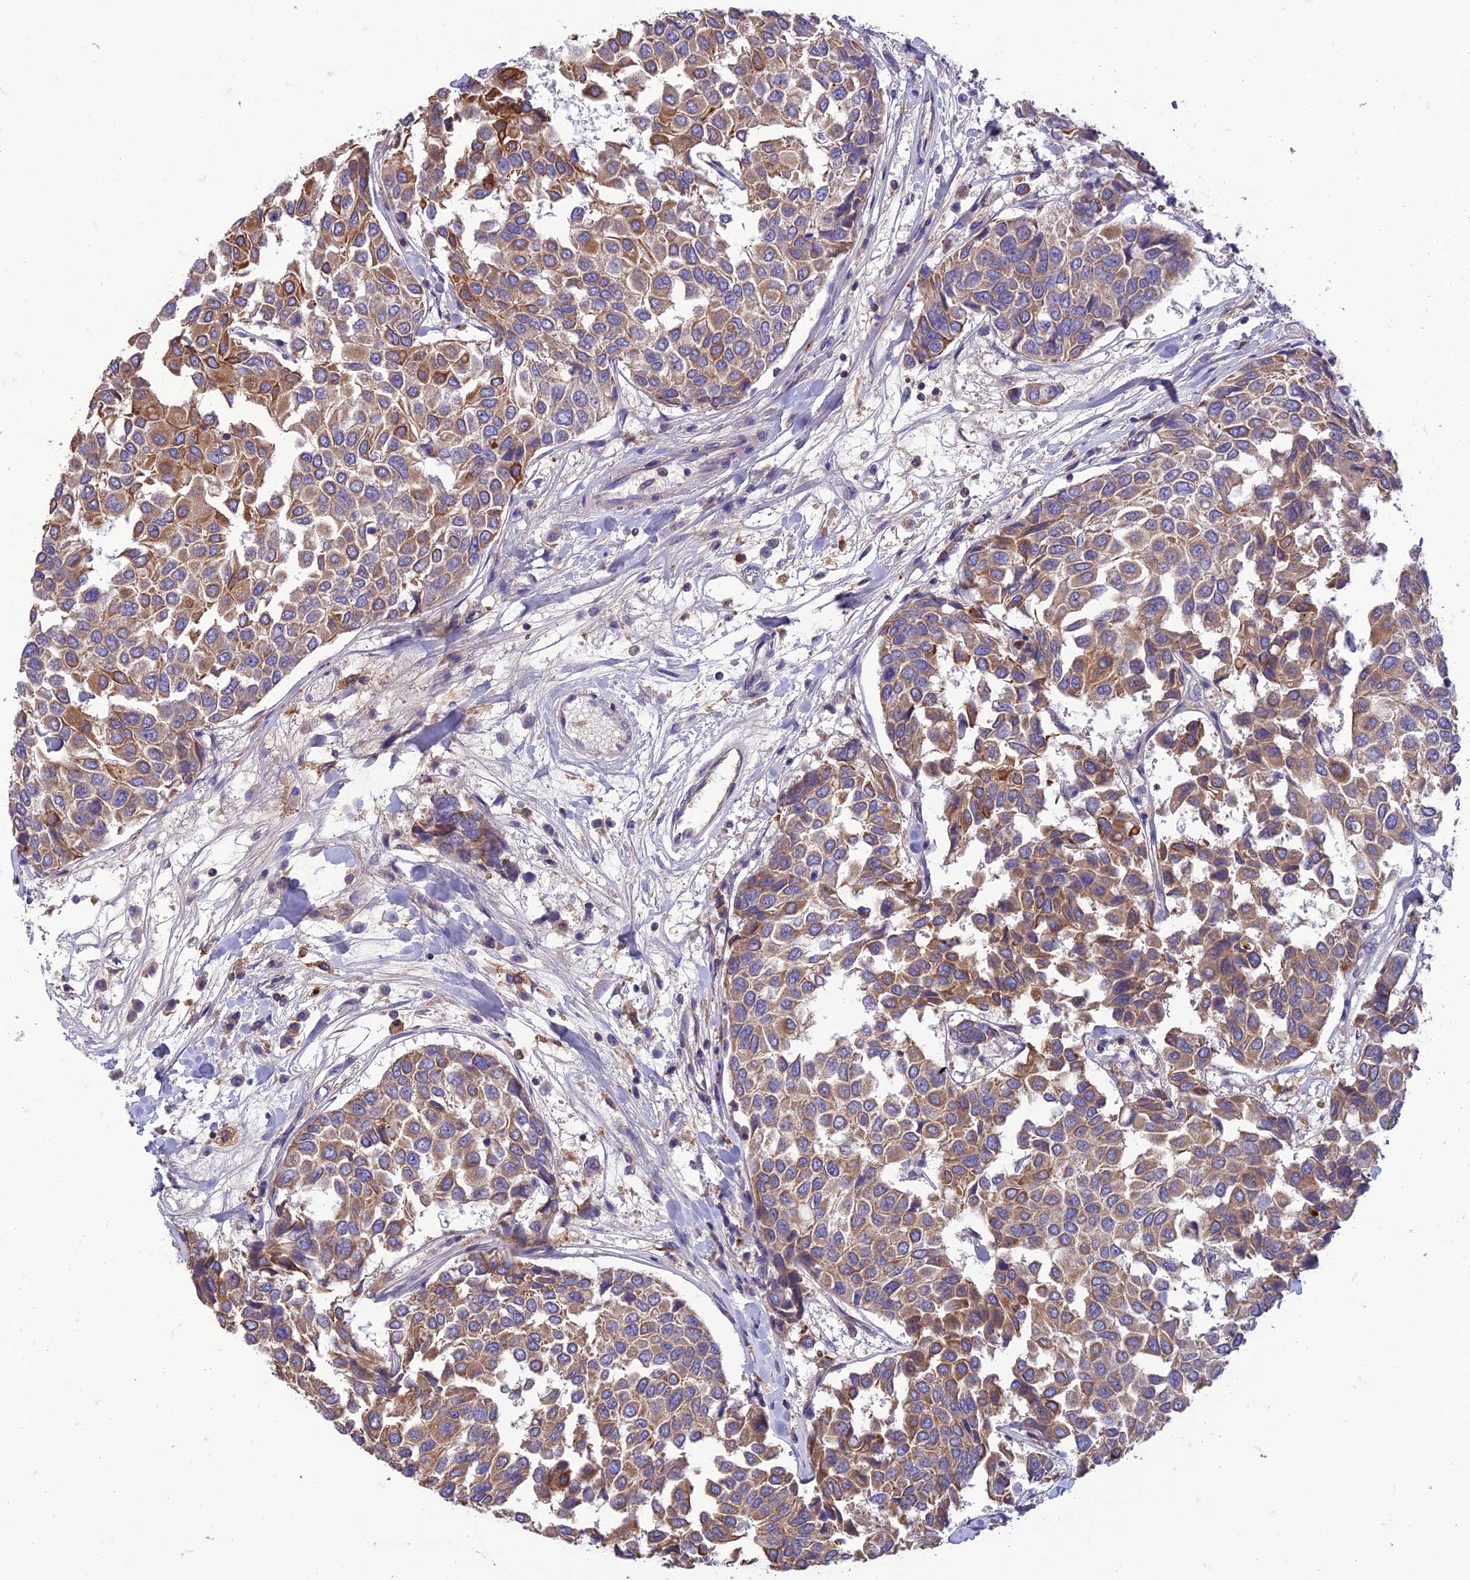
{"staining": {"intensity": "moderate", "quantity": ">75%", "location": "cytoplasmic/membranous"}, "tissue": "breast cancer", "cell_type": "Tumor cells", "image_type": "cancer", "snomed": [{"axis": "morphology", "description": "Duct carcinoma"}, {"axis": "topography", "description": "Breast"}], "caption": "Immunohistochemistry (IHC) (DAB (3,3'-diaminobenzidine)) staining of human breast infiltrating ductal carcinoma exhibits moderate cytoplasmic/membranous protein expression in approximately >75% of tumor cells.", "gene": "IRAK3", "patient": {"sex": "female", "age": 55}}